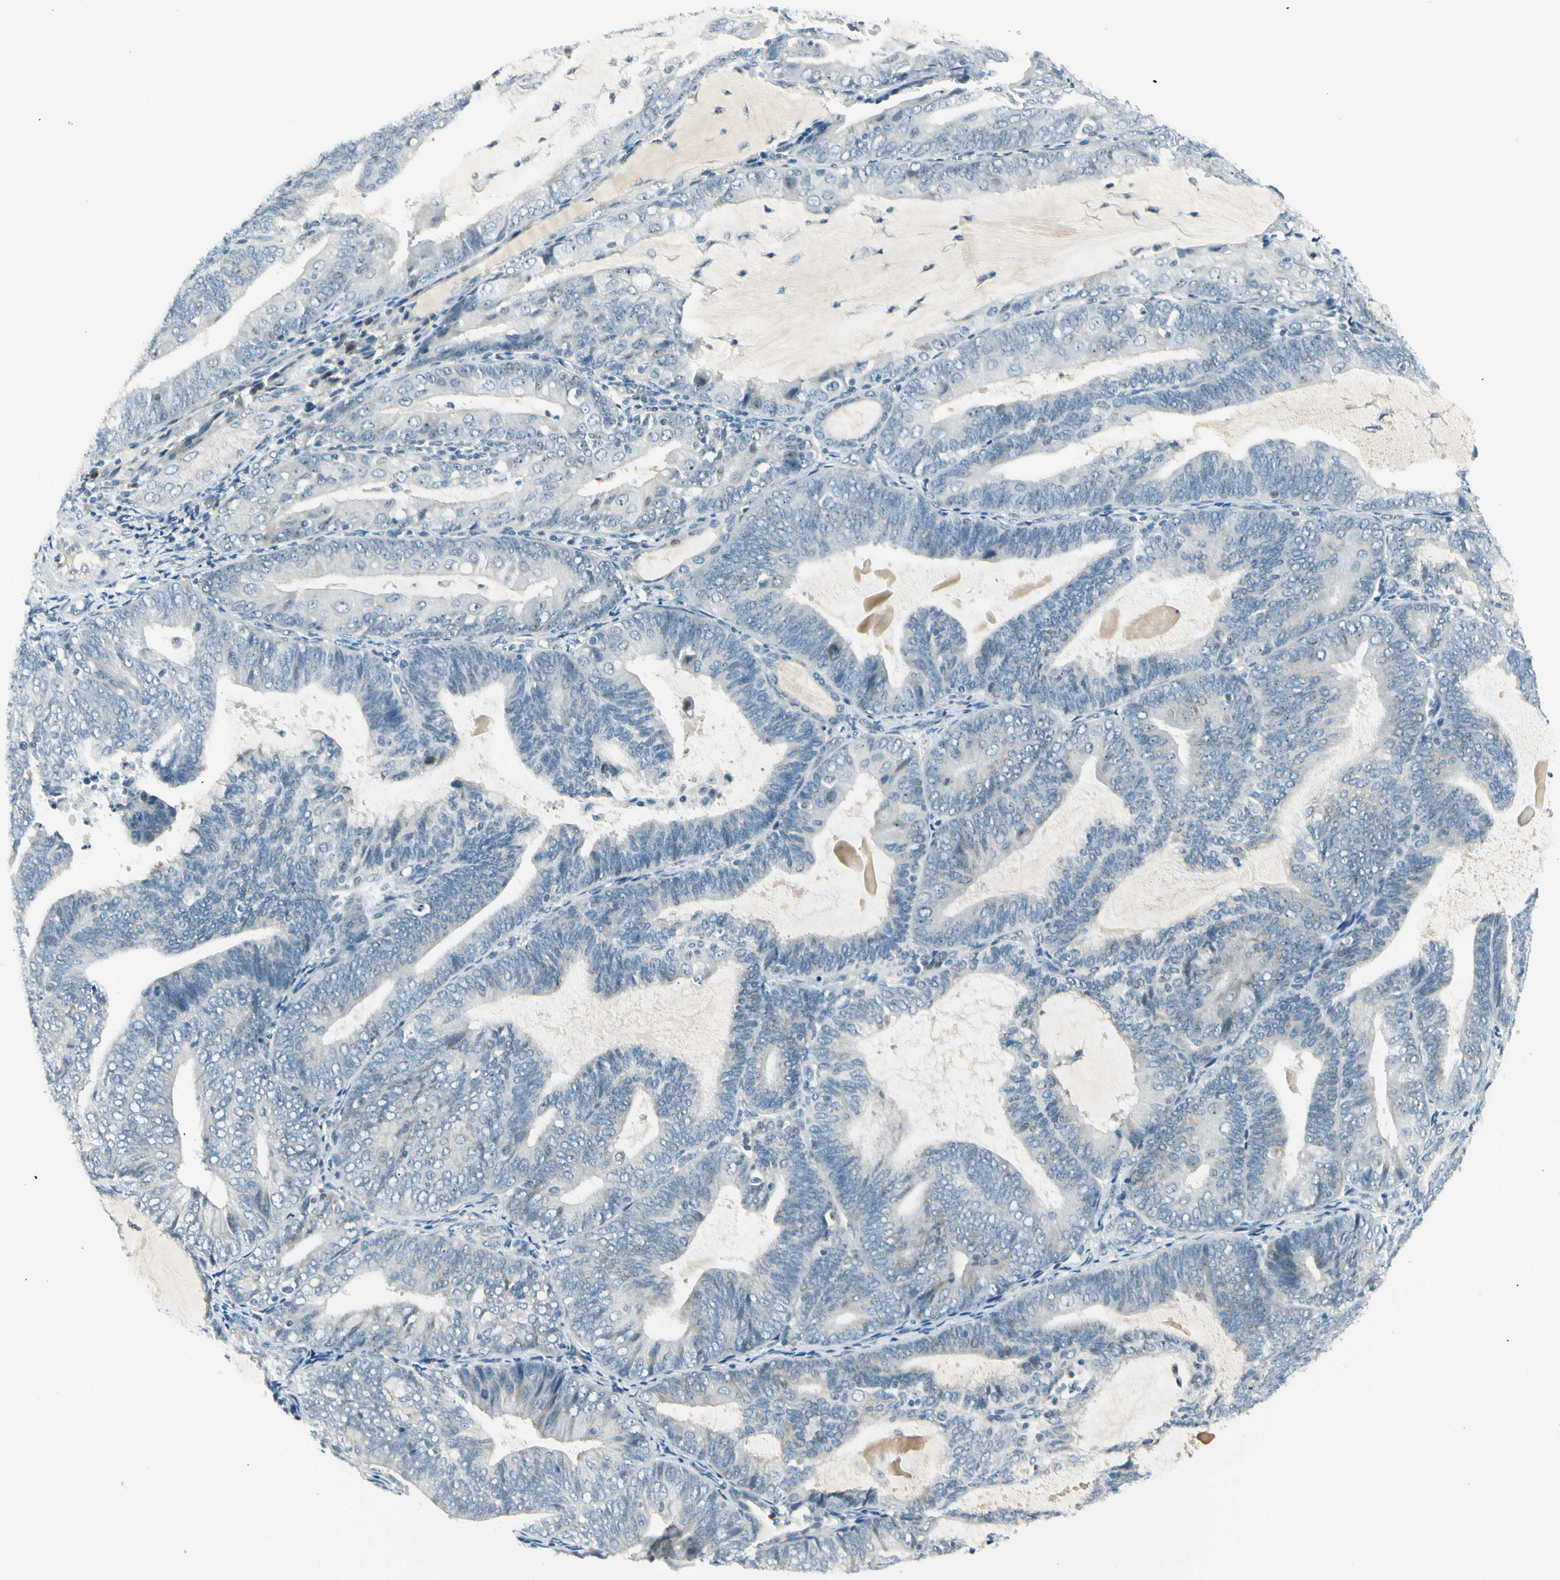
{"staining": {"intensity": "weak", "quantity": "<25%", "location": "nuclear"}, "tissue": "endometrial cancer", "cell_type": "Tumor cells", "image_type": "cancer", "snomed": [{"axis": "morphology", "description": "Adenocarcinoma, NOS"}, {"axis": "topography", "description": "Endometrium"}], "caption": "This is an immunohistochemistry micrograph of adenocarcinoma (endometrial). There is no expression in tumor cells.", "gene": "ZSCAN1", "patient": {"sex": "female", "age": 81}}